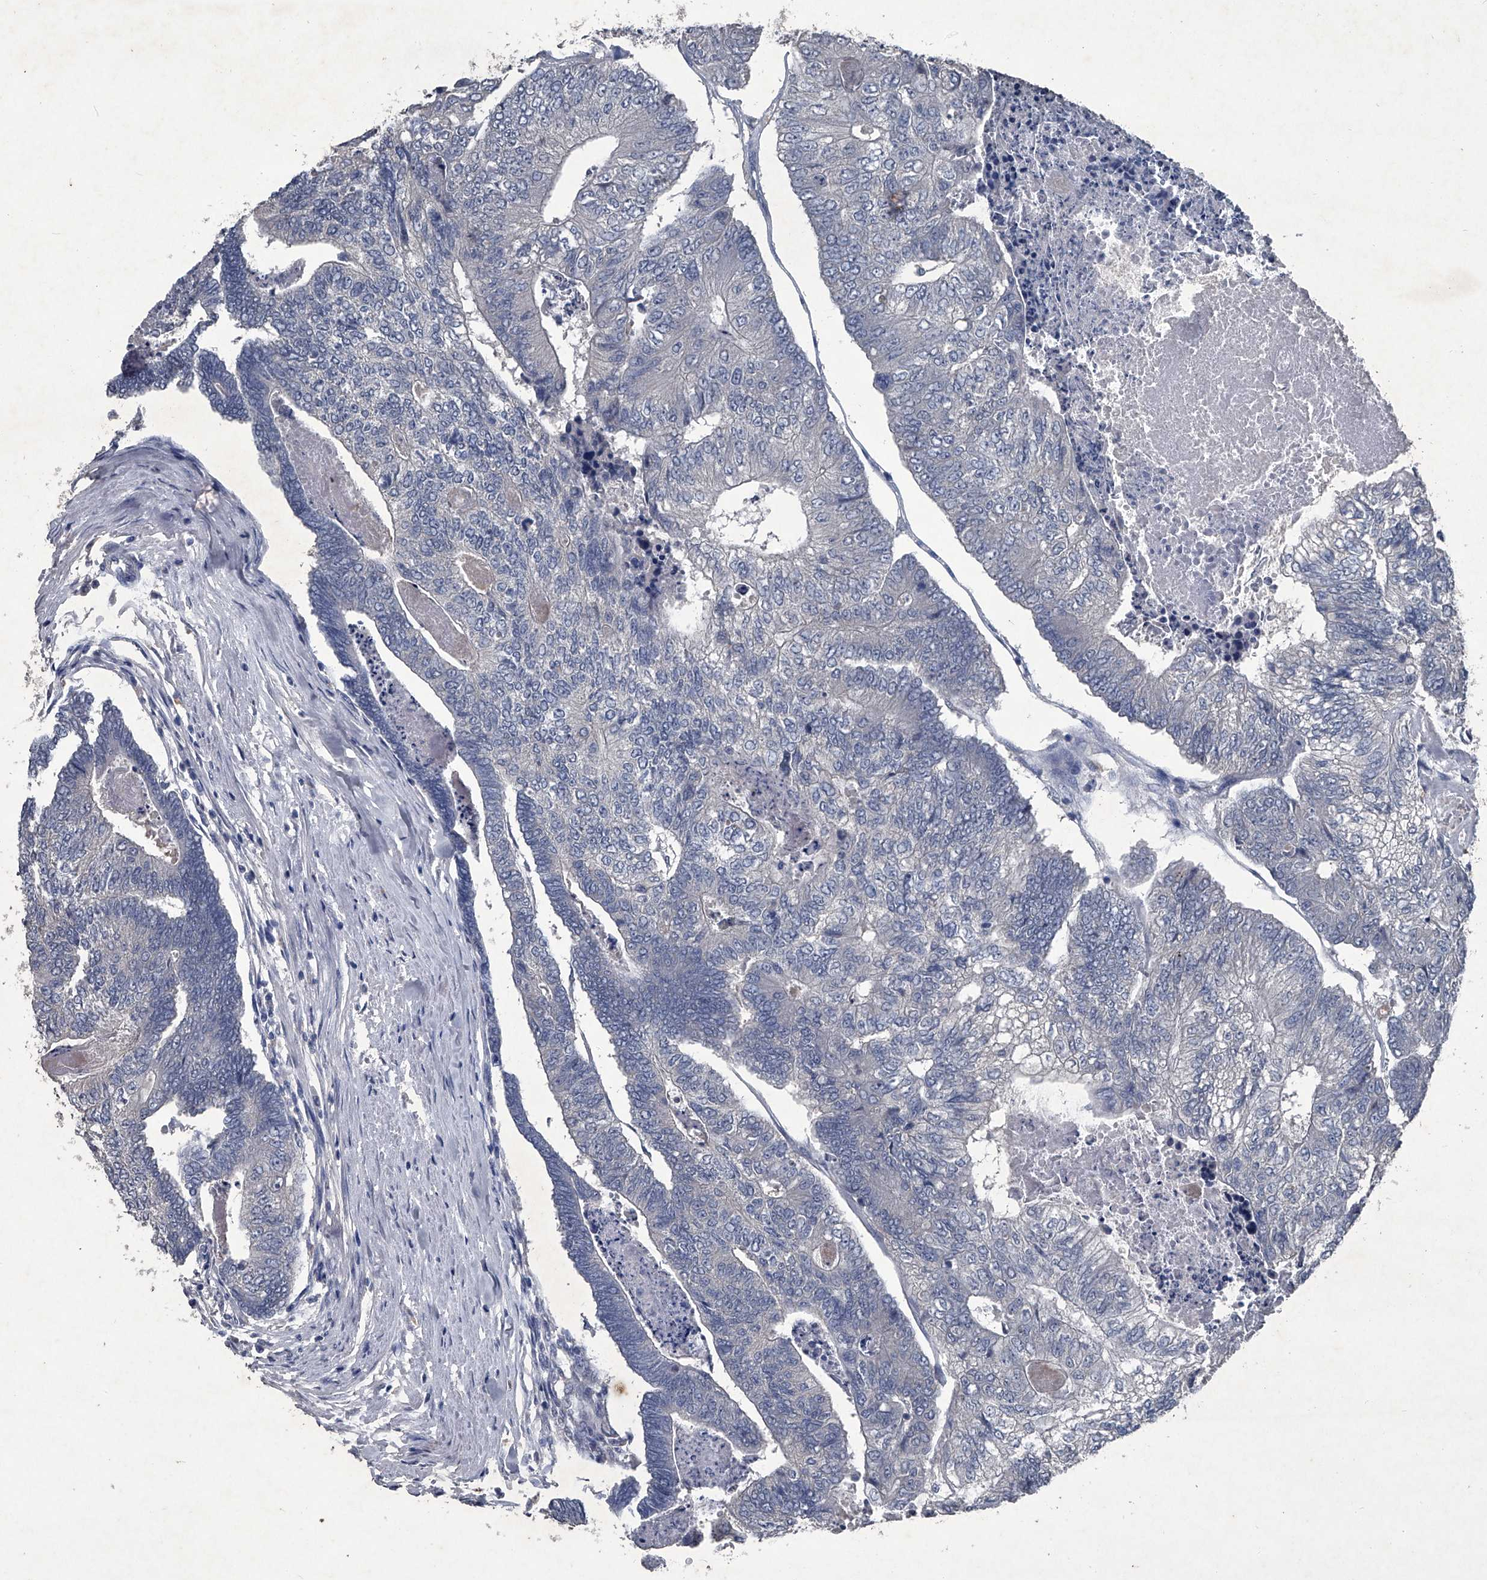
{"staining": {"intensity": "negative", "quantity": "none", "location": "none"}, "tissue": "colorectal cancer", "cell_type": "Tumor cells", "image_type": "cancer", "snomed": [{"axis": "morphology", "description": "Adenocarcinoma, NOS"}, {"axis": "topography", "description": "Colon"}], "caption": "Tumor cells show no significant protein expression in adenocarcinoma (colorectal).", "gene": "MAPKAP1", "patient": {"sex": "female", "age": 67}}